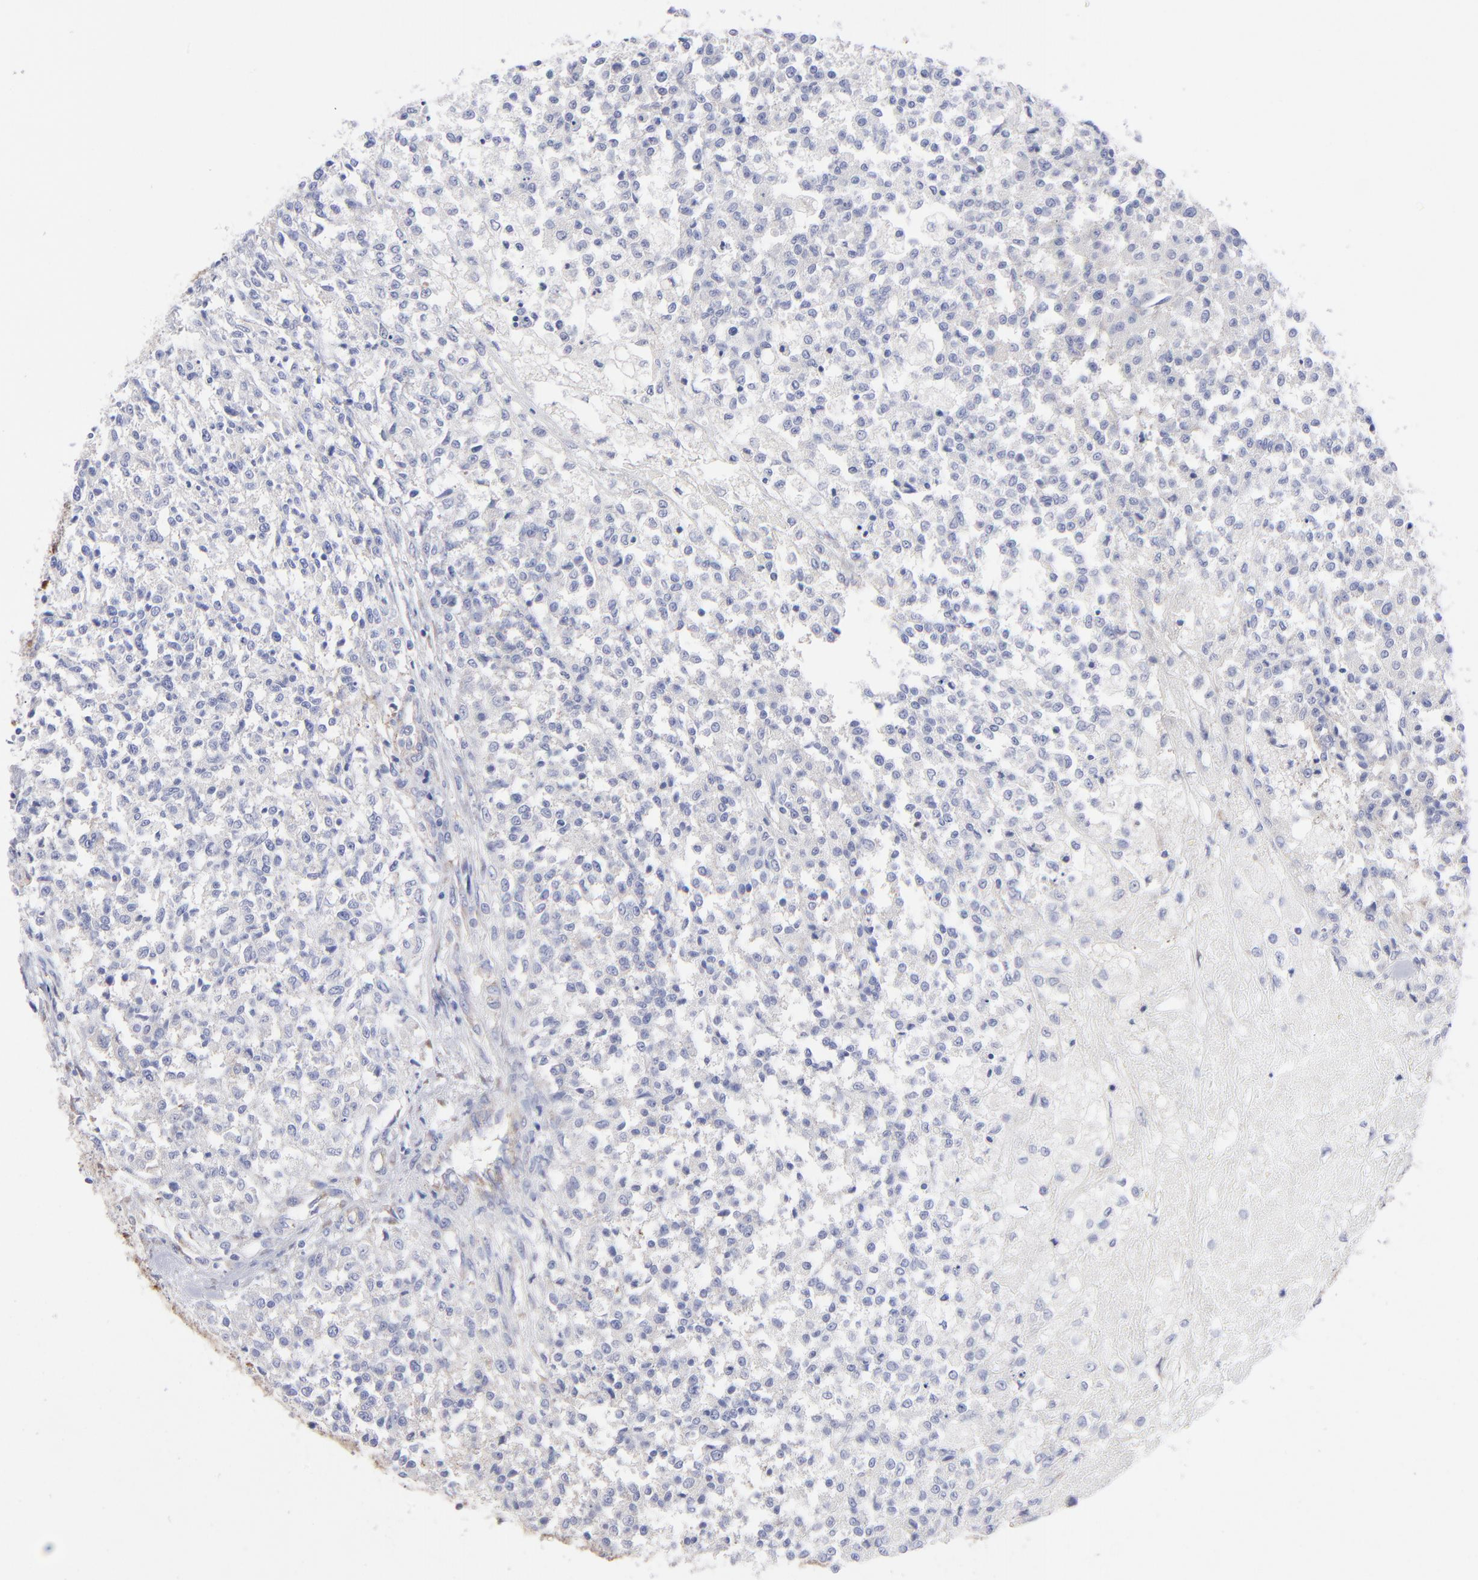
{"staining": {"intensity": "weak", "quantity": "<25%", "location": "cytoplasmic/membranous"}, "tissue": "testis cancer", "cell_type": "Tumor cells", "image_type": "cancer", "snomed": [{"axis": "morphology", "description": "Seminoma, NOS"}, {"axis": "topography", "description": "Testis"}], "caption": "Immunohistochemistry (IHC) histopathology image of neoplastic tissue: human testis cancer stained with DAB (3,3'-diaminobenzidine) demonstrates no significant protein expression in tumor cells.", "gene": "EIF2AK2", "patient": {"sex": "male", "age": 59}}